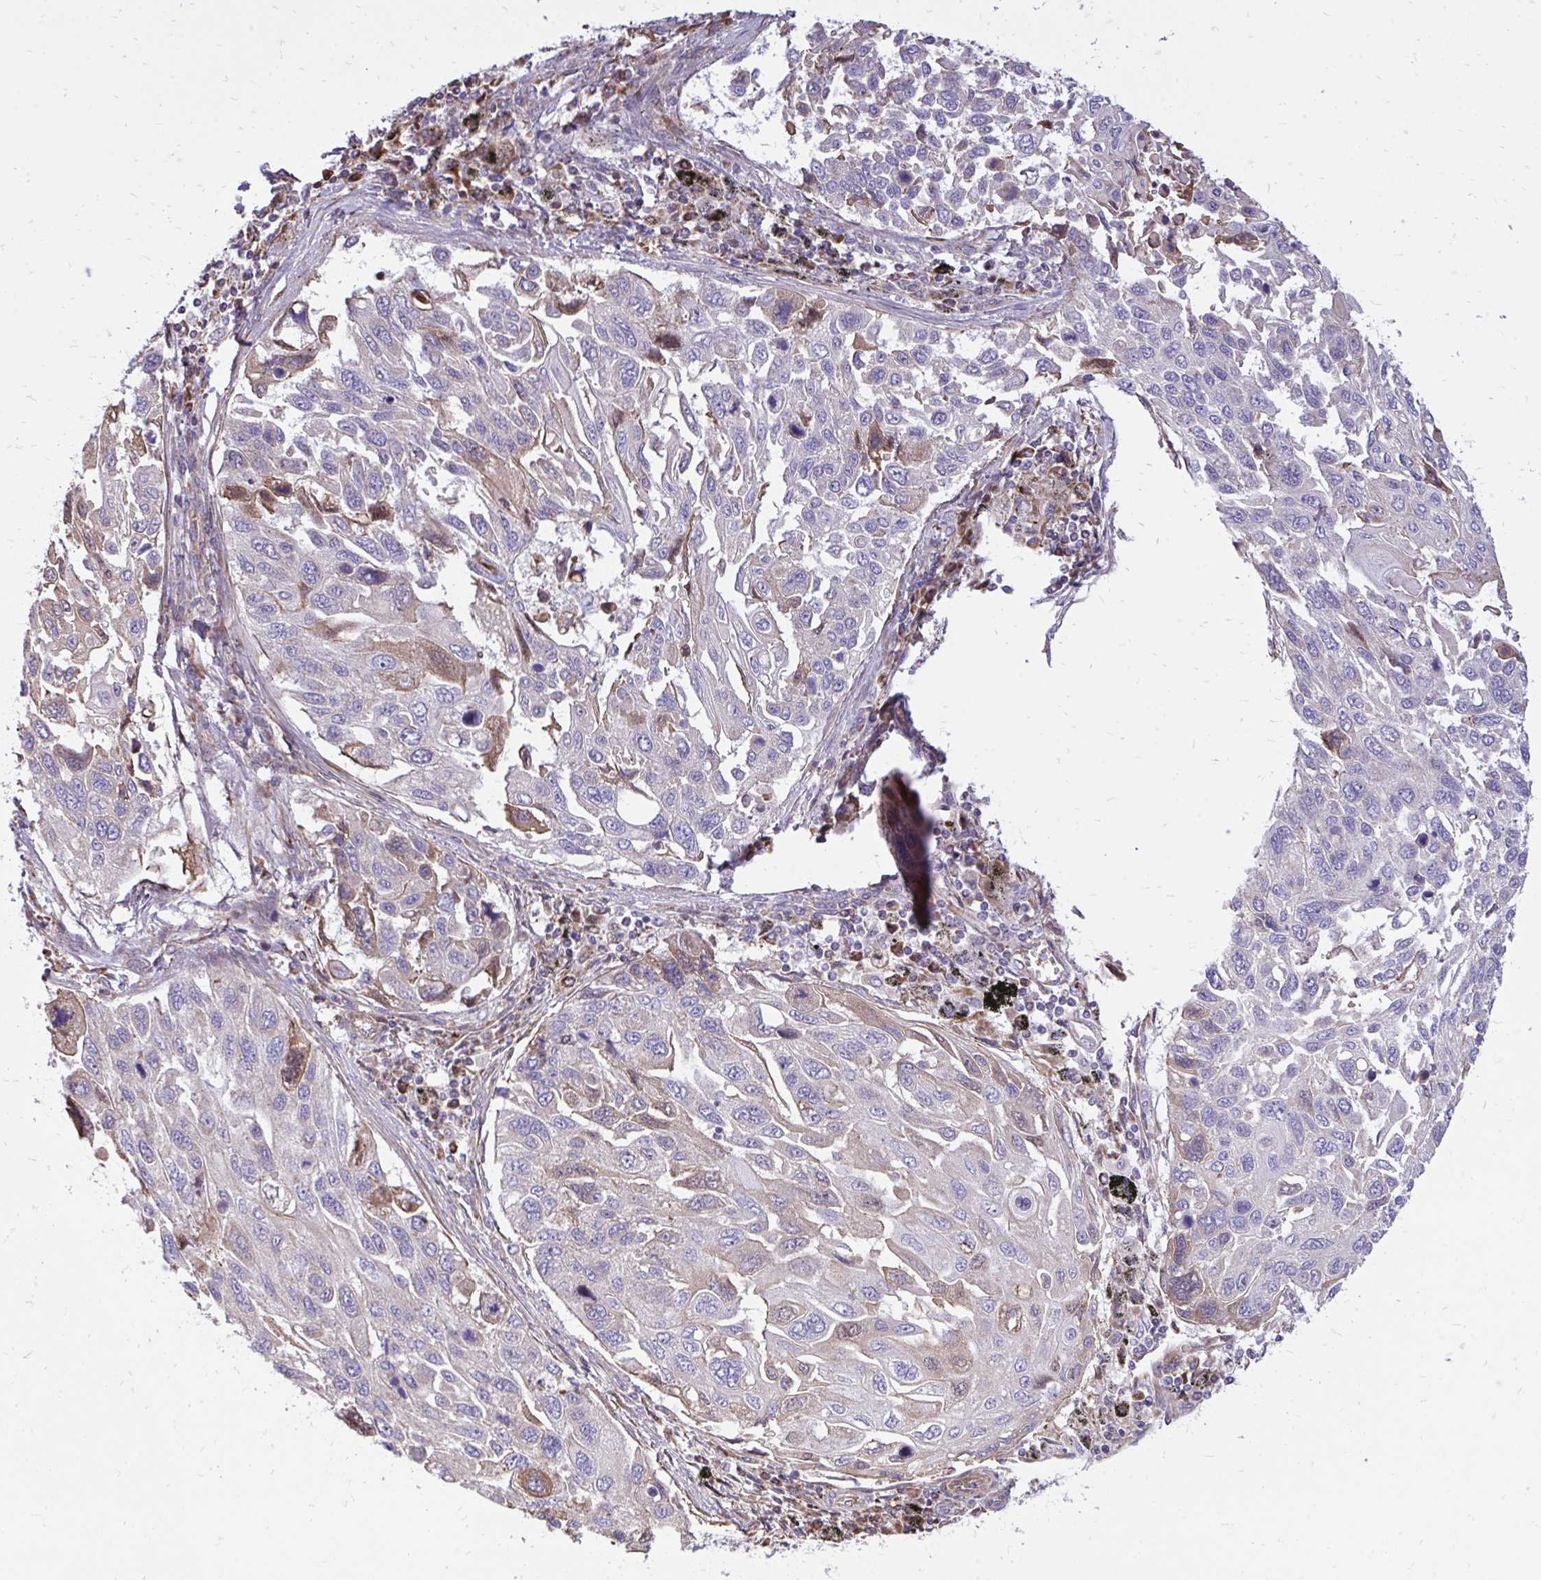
{"staining": {"intensity": "weak", "quantity": "<25%", "location": "cytoplasmic/membranous"}, "tissue": "lung cancer", "cell_type": "Tumor cells", "image_type": "cancer", "snomed": [{"axis": "morphology", "description": "Squamous cell carcinoma, NOS"}, {"axis": "topography", "description": "Lung"}], "caption": "A high-resolution micrograph shows immunohistochemistry (IHC) staining of squamous cell carcinoma (lung), which displays no significant expression in tumor cells.", "gene": "ATP13A2", "patient": {"sex": "male", "age": 62}}